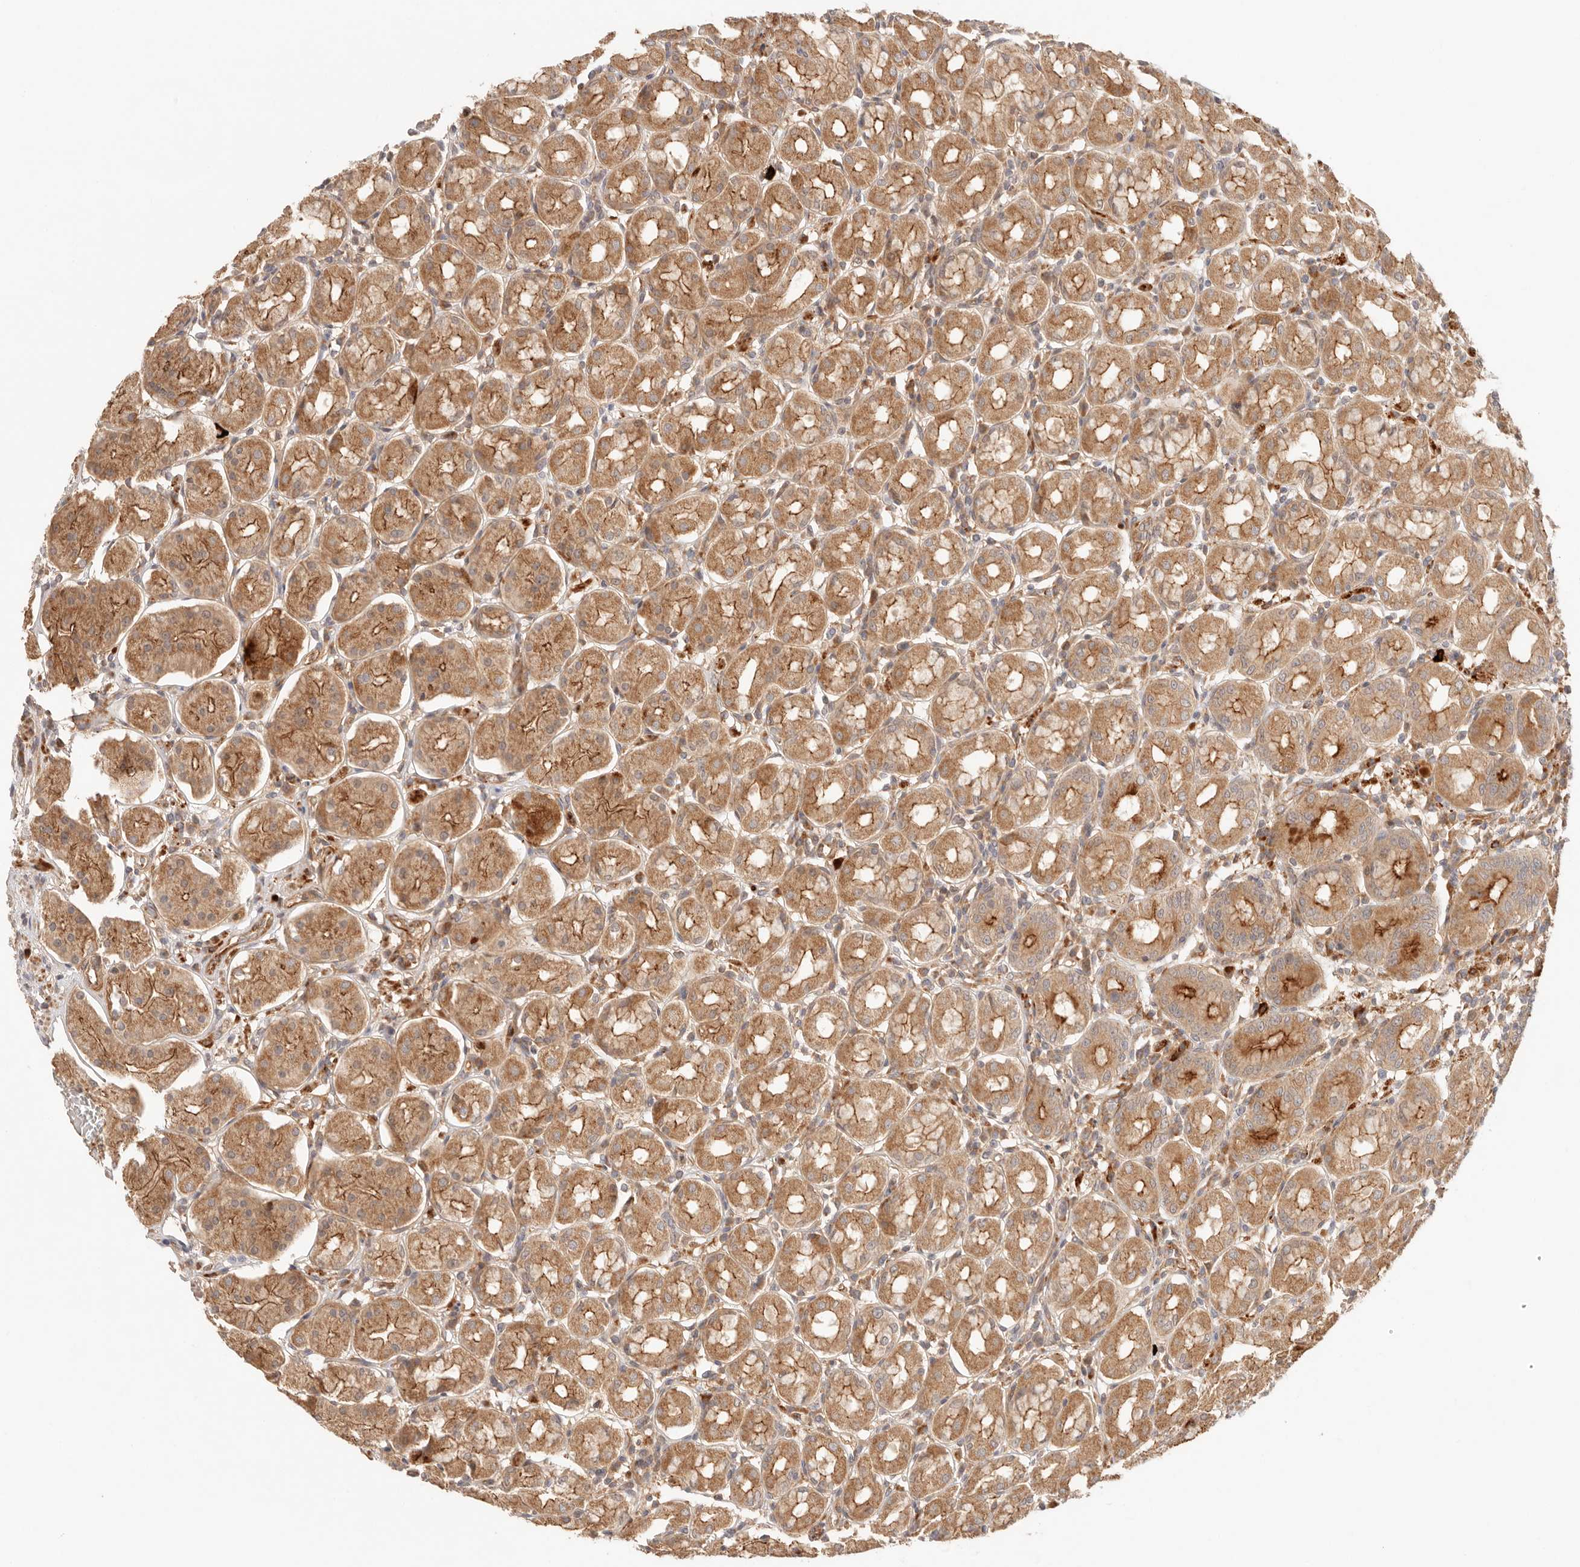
{"staining": {"intensity": "moderate", "quantity": ">75%", "location": "cytoplasmic/membranous"}, "tissue": "stomach", "cell_type": "Glandular cells", "image_type": "normal", "snomed": [{"axis": "morphology", "description": "Normal tissue, NOS"}, {"axis": "topography", "description": "Stomach"}, {"axis": "topography", "description": "Stomach, lower"}], "caption": "The photomicrograph reveals immunohistochemical staining of benign stomach. There is moderate cytoplasmic/membranous staining is appreciated in approximately >75% of glandular cells.", "gene": "IL1R2", "patient": {"sex": "female", "age": 56}}